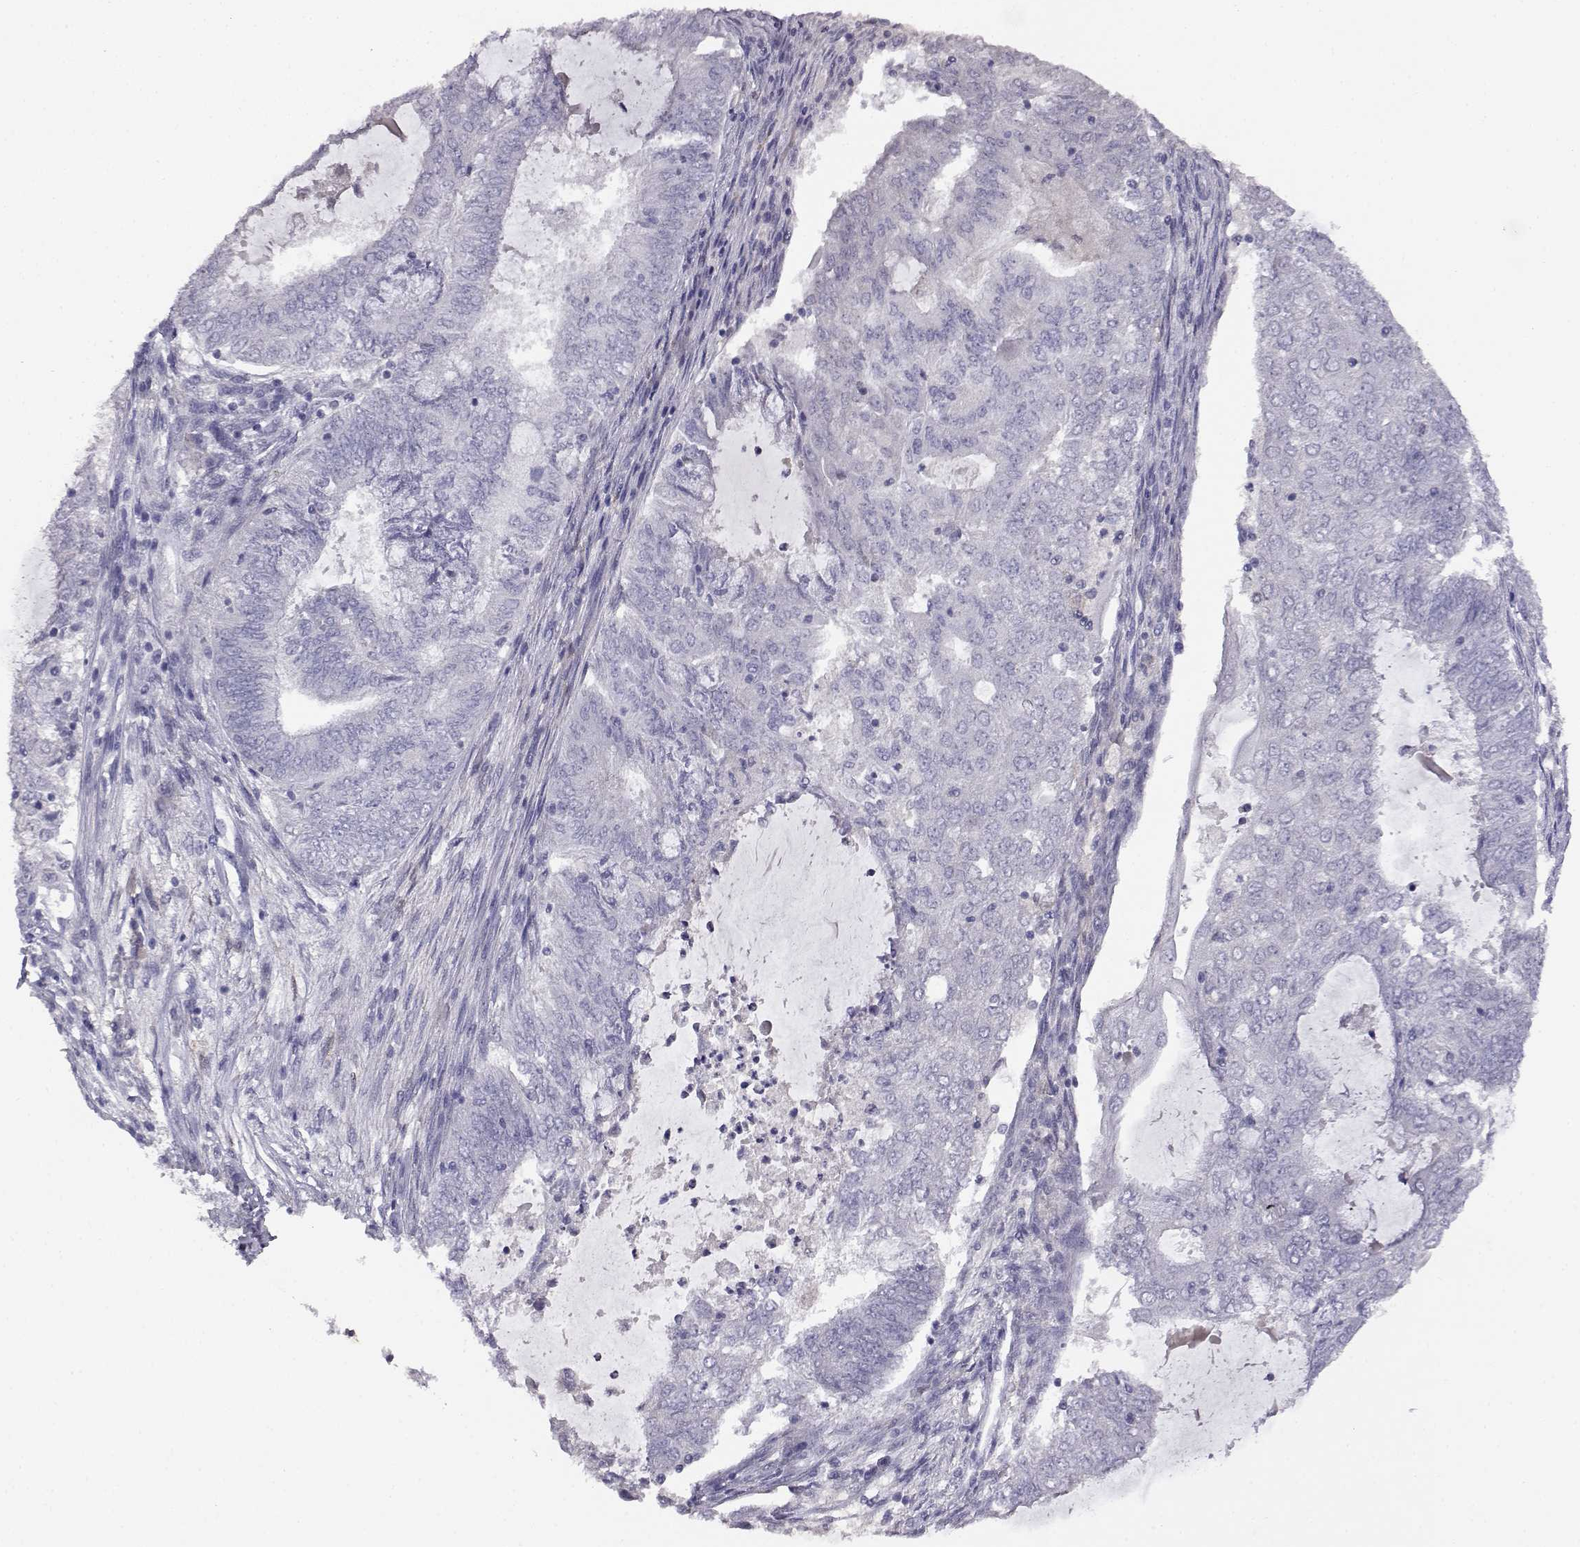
{"staining": {"intensity": "negative", "quantity": "none", "location": "none"}, "tissue": "endometrial cancer", "cell_type": "Tumor cells", "image_type": "cancer", "snomed": [{"axis": "morphology", "description": "Adenocarcinoma, NOS"}, {"axis": "topography", "description": "Endometrium"}], "caption": "High power microscopy photomicrograph of an immunohistochemistry (IHC) photomicrograph of endometrial adenocarcinoma, revealing no significant positivity in tumor cells.", "gene": "AKR1B1", "patient": {"sex": "female", "age": 62}}